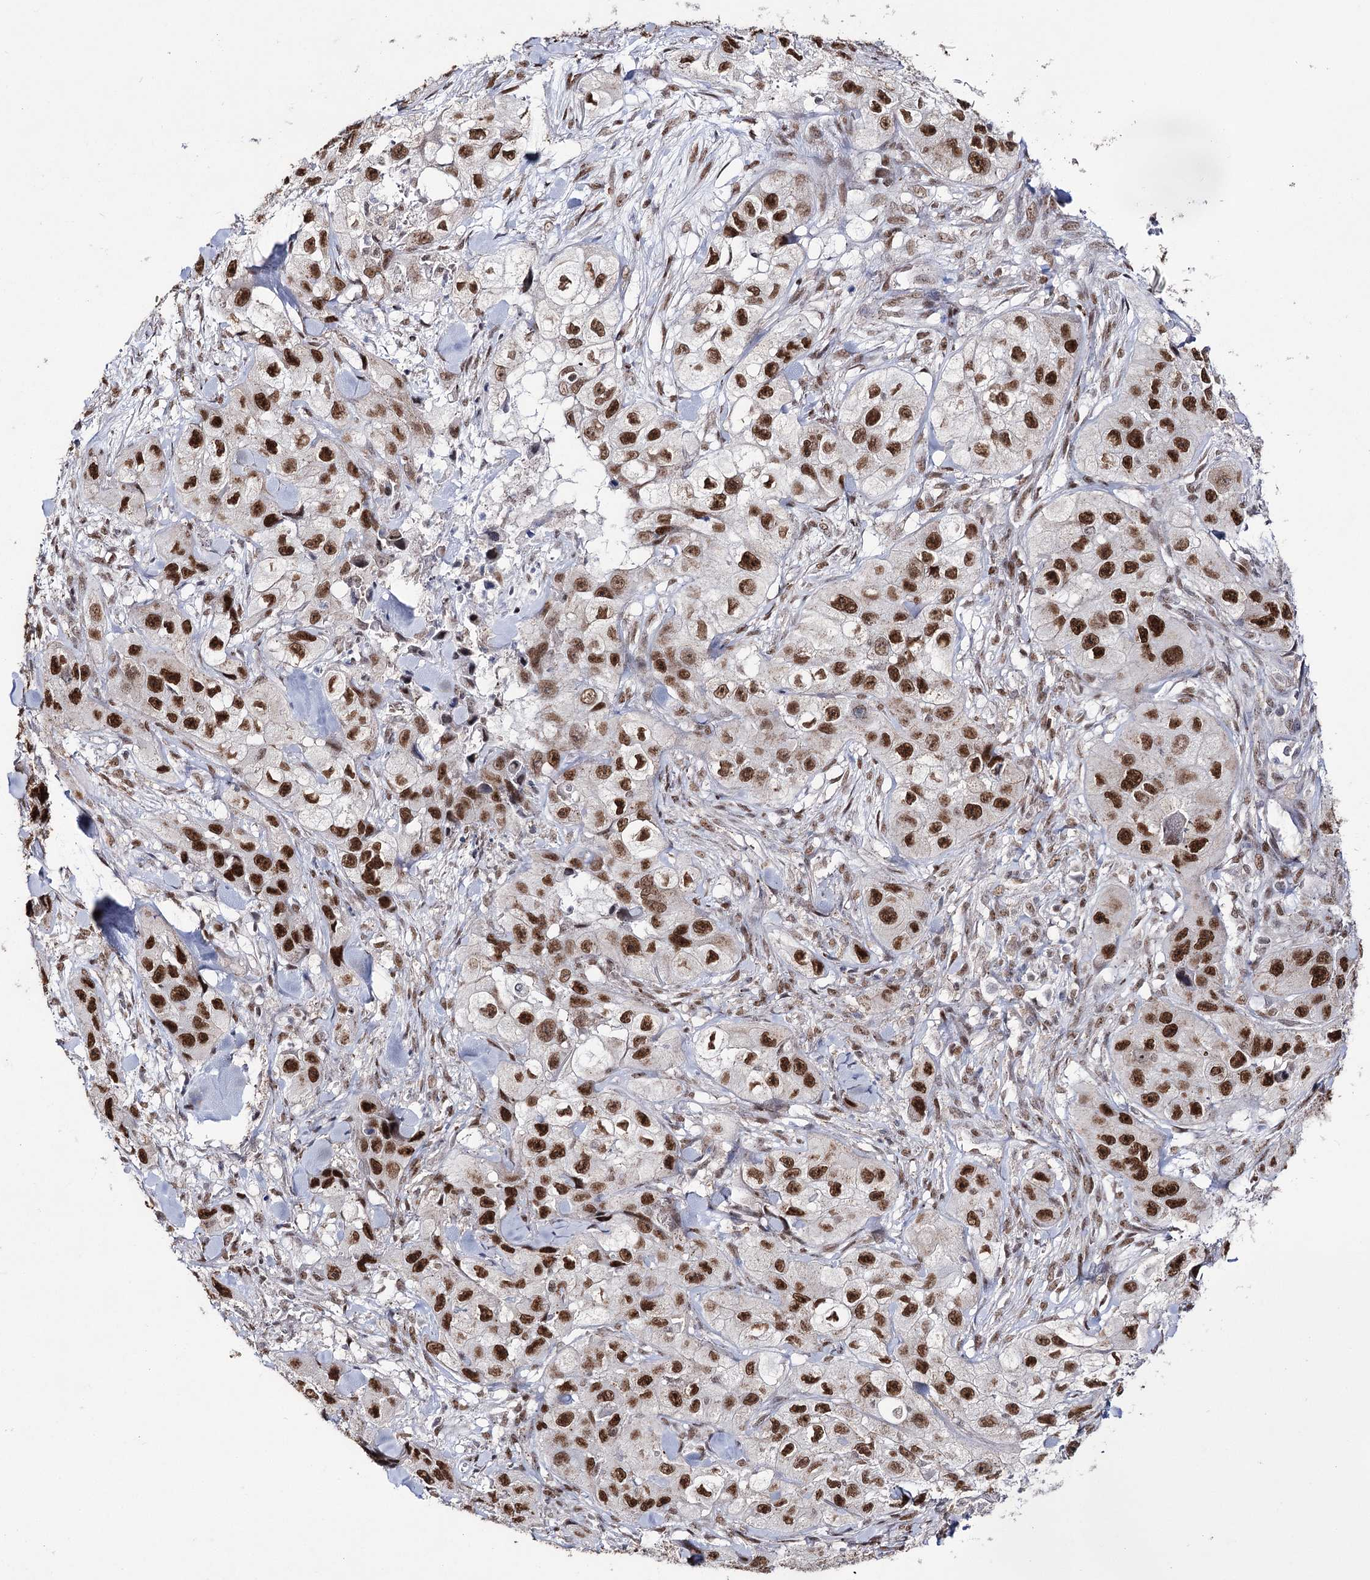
{"staining": {"intensity": "strong", "quantity": ">75%", "location": "nuclear"}, "tissue": "skin cancer", "cell_type": "Tumor cells", "image_type": "cancer", "snomed": [{"axis": "morphology", "description": "Squamous cell carcinoma, NOS"}, {"axis": "topography", "description": "Skin"}, {"axis": "topography", "description": "Subcutis"}], "caption": "Immunohistochemical staining of skin cancer displays high levels of strong nuclear staining in about >75% of tumor cells.", "gene": "VGLL4", "patient": {"sex": "male", "age": 73}}